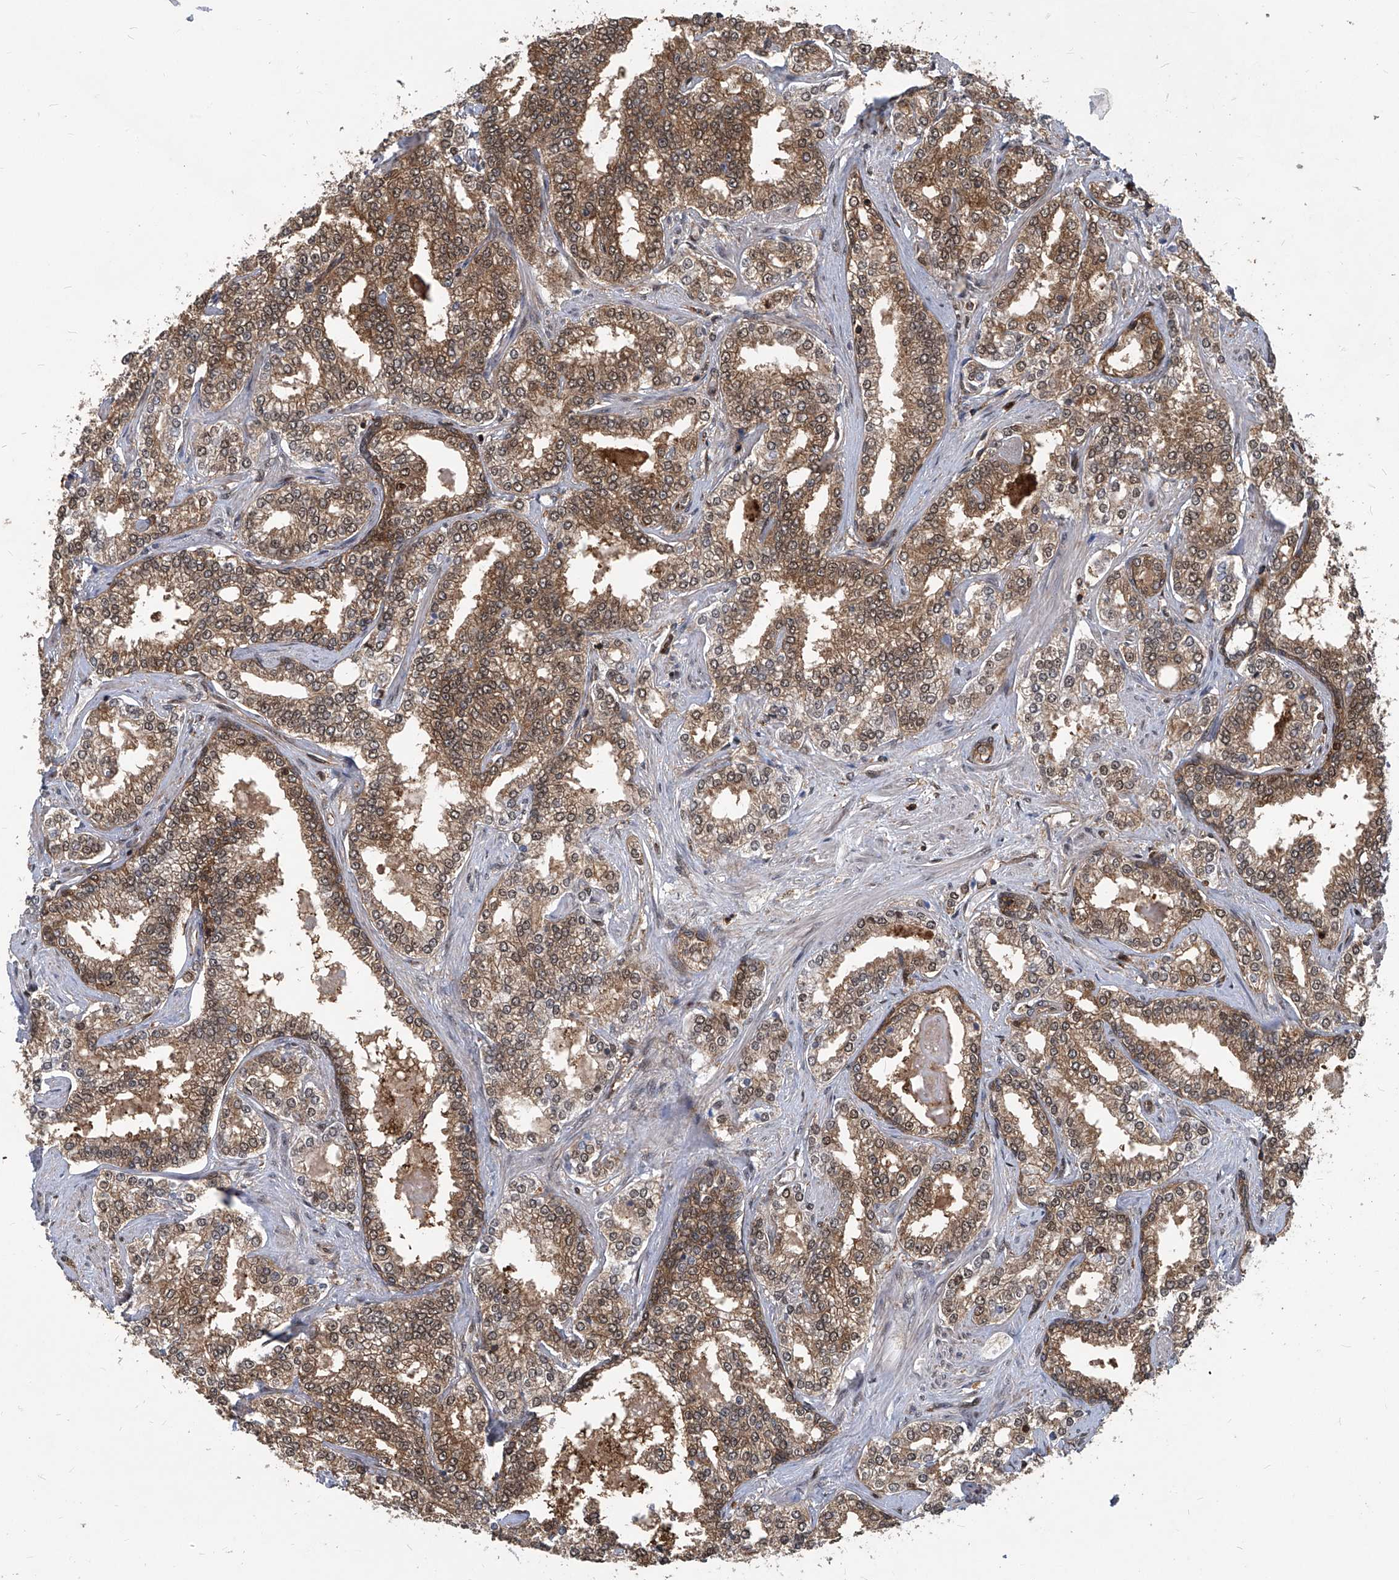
{"staining": {"intensity": "moderate", "quantity": ">75%", "location": "cytoplasmic/membranous"}, "tissue": "prostate cancer", "cell_type": "Tumor cells", "image_type": "cancer", "snomed": [{"axis": "morphology", "description": "Normal tissue, NOS"}, {"axis": "morphology", "description": "Adenocarcinoma, High grade"}, {"axis": "topography", "description": "Prostate"}], "caption": "Protein analysis of prostate high-grade adenocarcinoma tissue displays moderate cytoplasmic/membranous positivity in approximately >75% of tumor cells.", "gene": "PSMB1", "patient": {"sex": "male", "age": 83}}